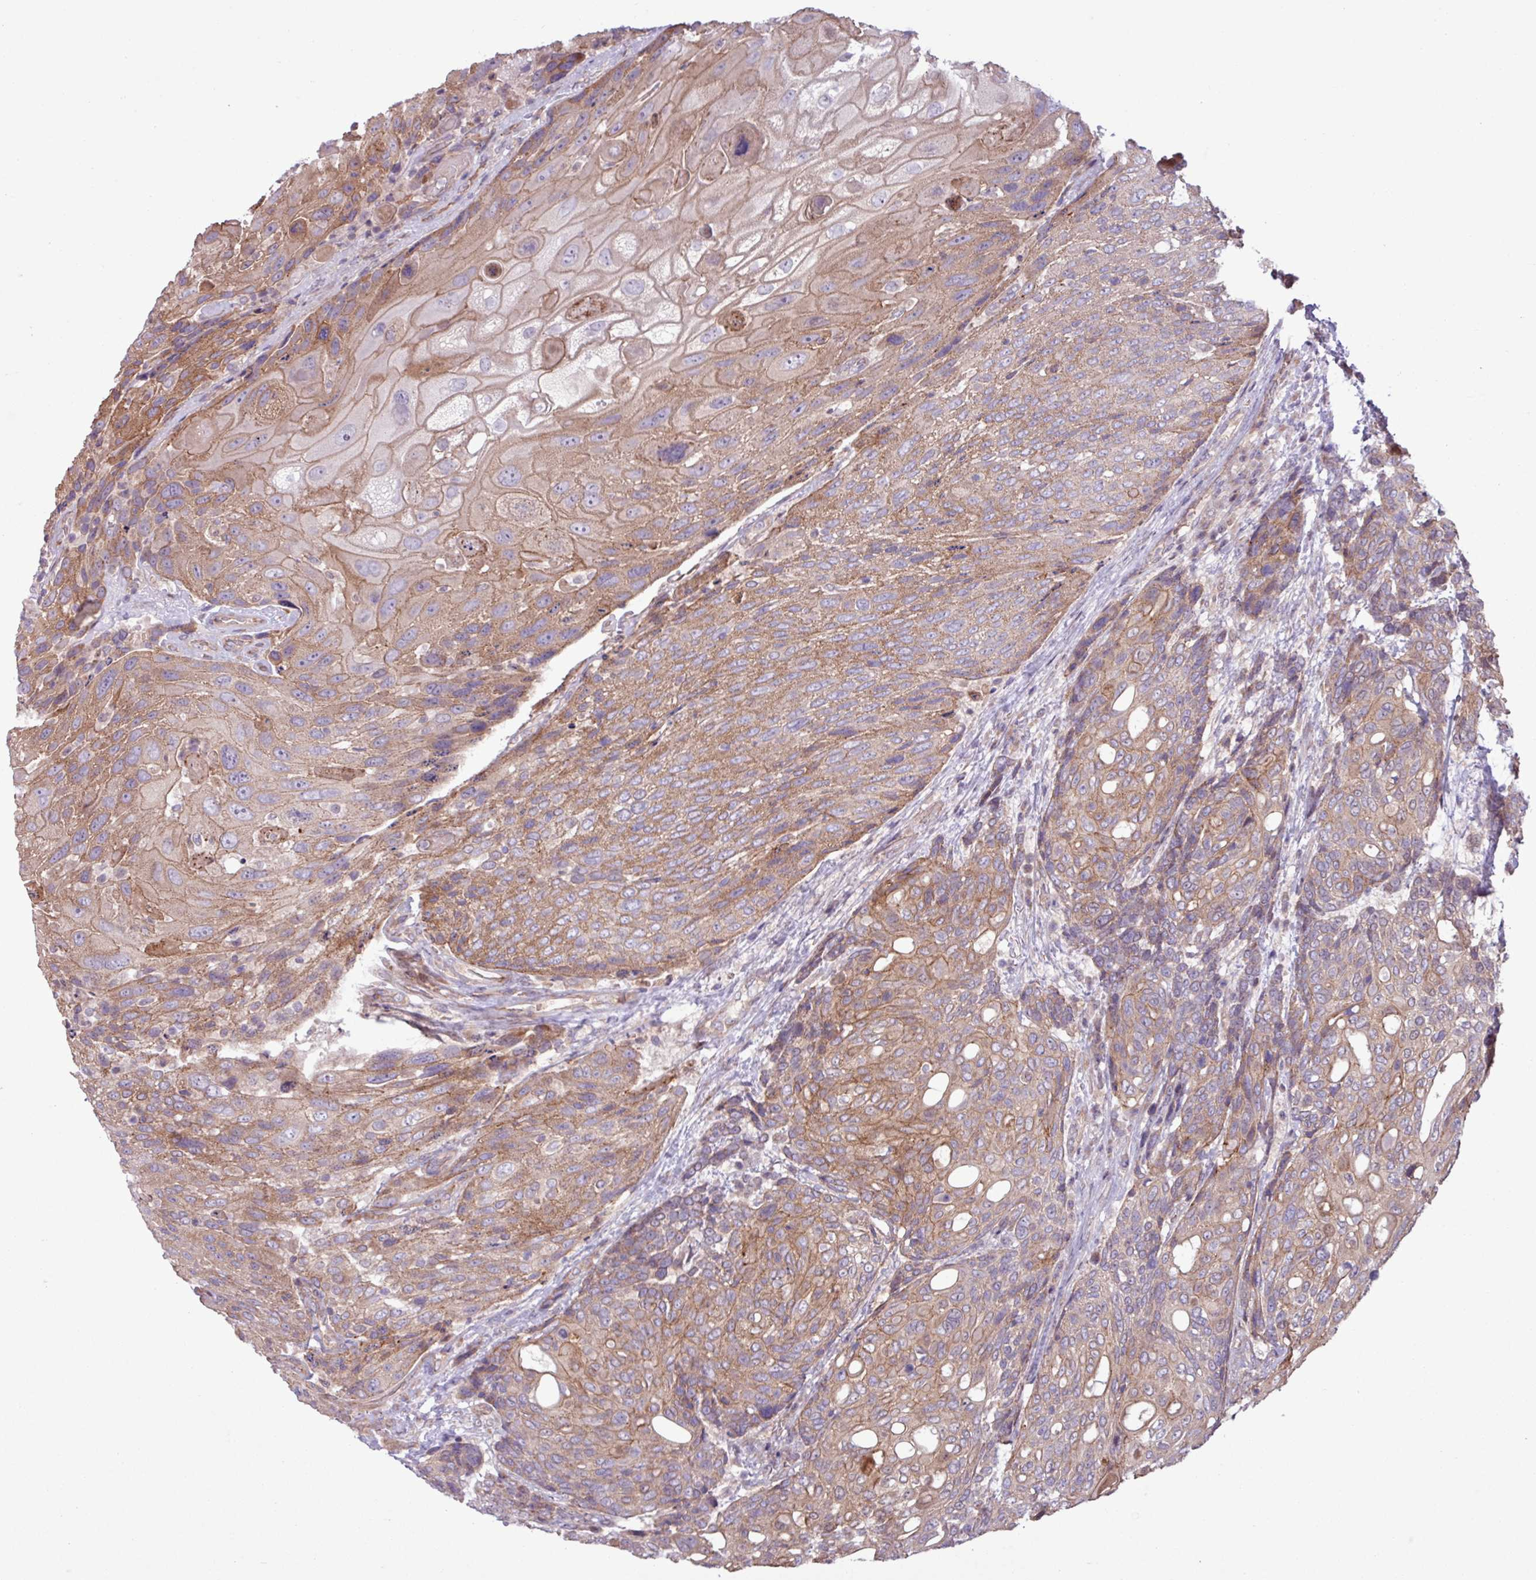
{"staining": {"intensity": "moderate", "quantity": ">75%", "location": "cytoplasmic/membranous"}, "tissue": "urothelial cancer", "cell_type": "Tumor cells", "image_type": "cancer", "snomed": [{"axis": "morphology", "description": "Urothelial carcinoma, High grade"}, {"axis": "topography", "description": "Urinary bladder"}], "caption": "DAB (3,3'-diaminobenzidine) immunohistochemical staining of human high-grade urothelial carcinoma demonstrates moderate cytoplasmic/membranous protein staining in about >75% of tumor cells. The protein of interest is stained brown, and the nuclei are stained in blue (DAB IHC with brightfield microscopy, high magnification).", "gene": "PDPR", "patient": {"sex": "female", "age": 70}}